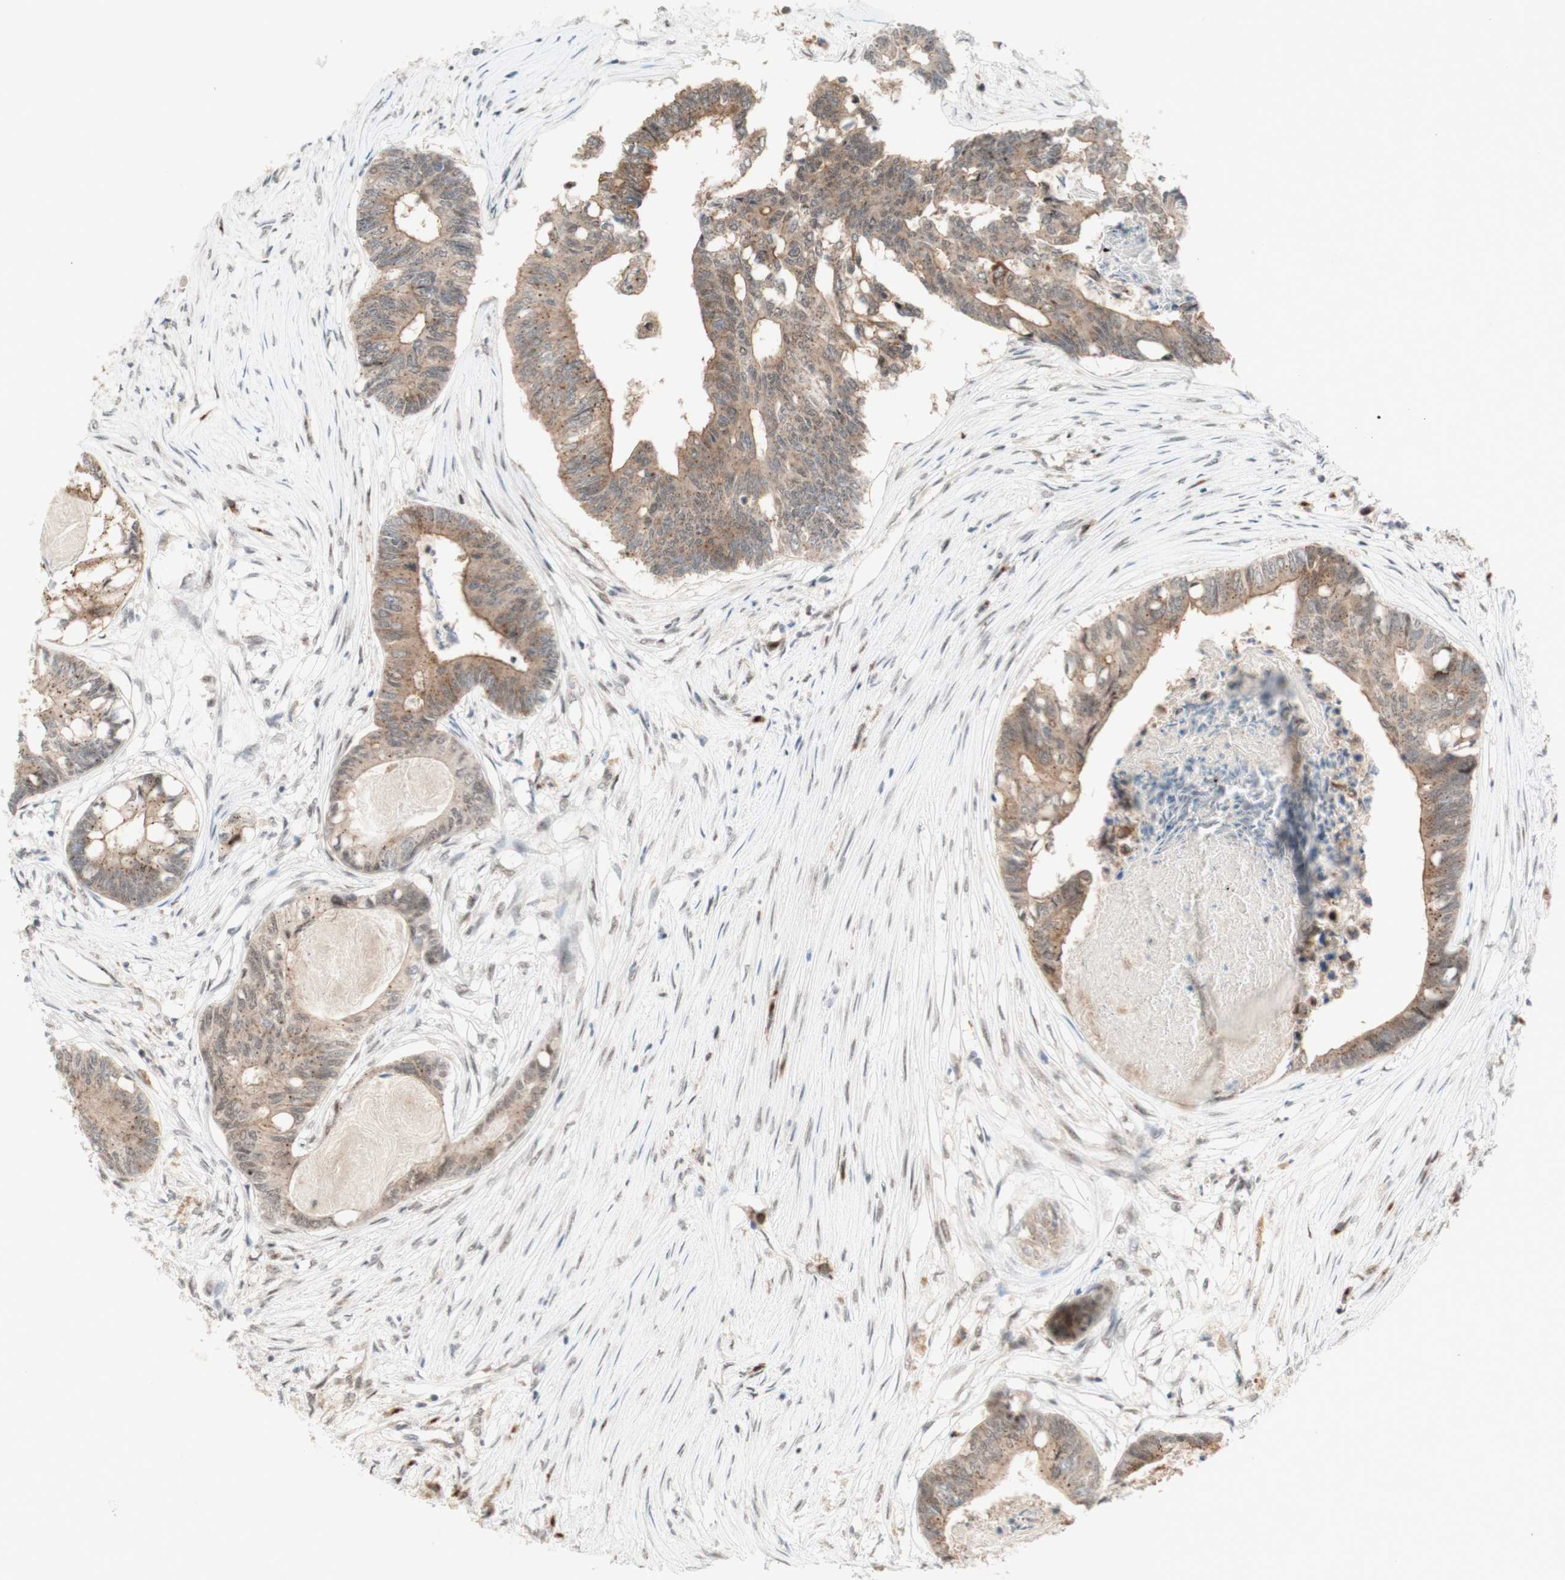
{"staining": {"intensity": "moderate", "quantity": ">75%", "location": "cytoplasmic/membranous"}, "tissue": "colorectal cancer", "cell_type": "Tumor cells", "image_type": "cancer", "snomed": [{"axis": "morphology", "description": "Adenocarcinoma, NOS"}, {"axis": "topography", "description": "Rectum"}], "caption": "IHC of colorectal cancer demonstrates medium levels of moderate cytoplasmic/membranous positivity in approximately >75% of tumor cells.", "gene": "CYLD", "patient": {"sex": "male", "age": 63}}